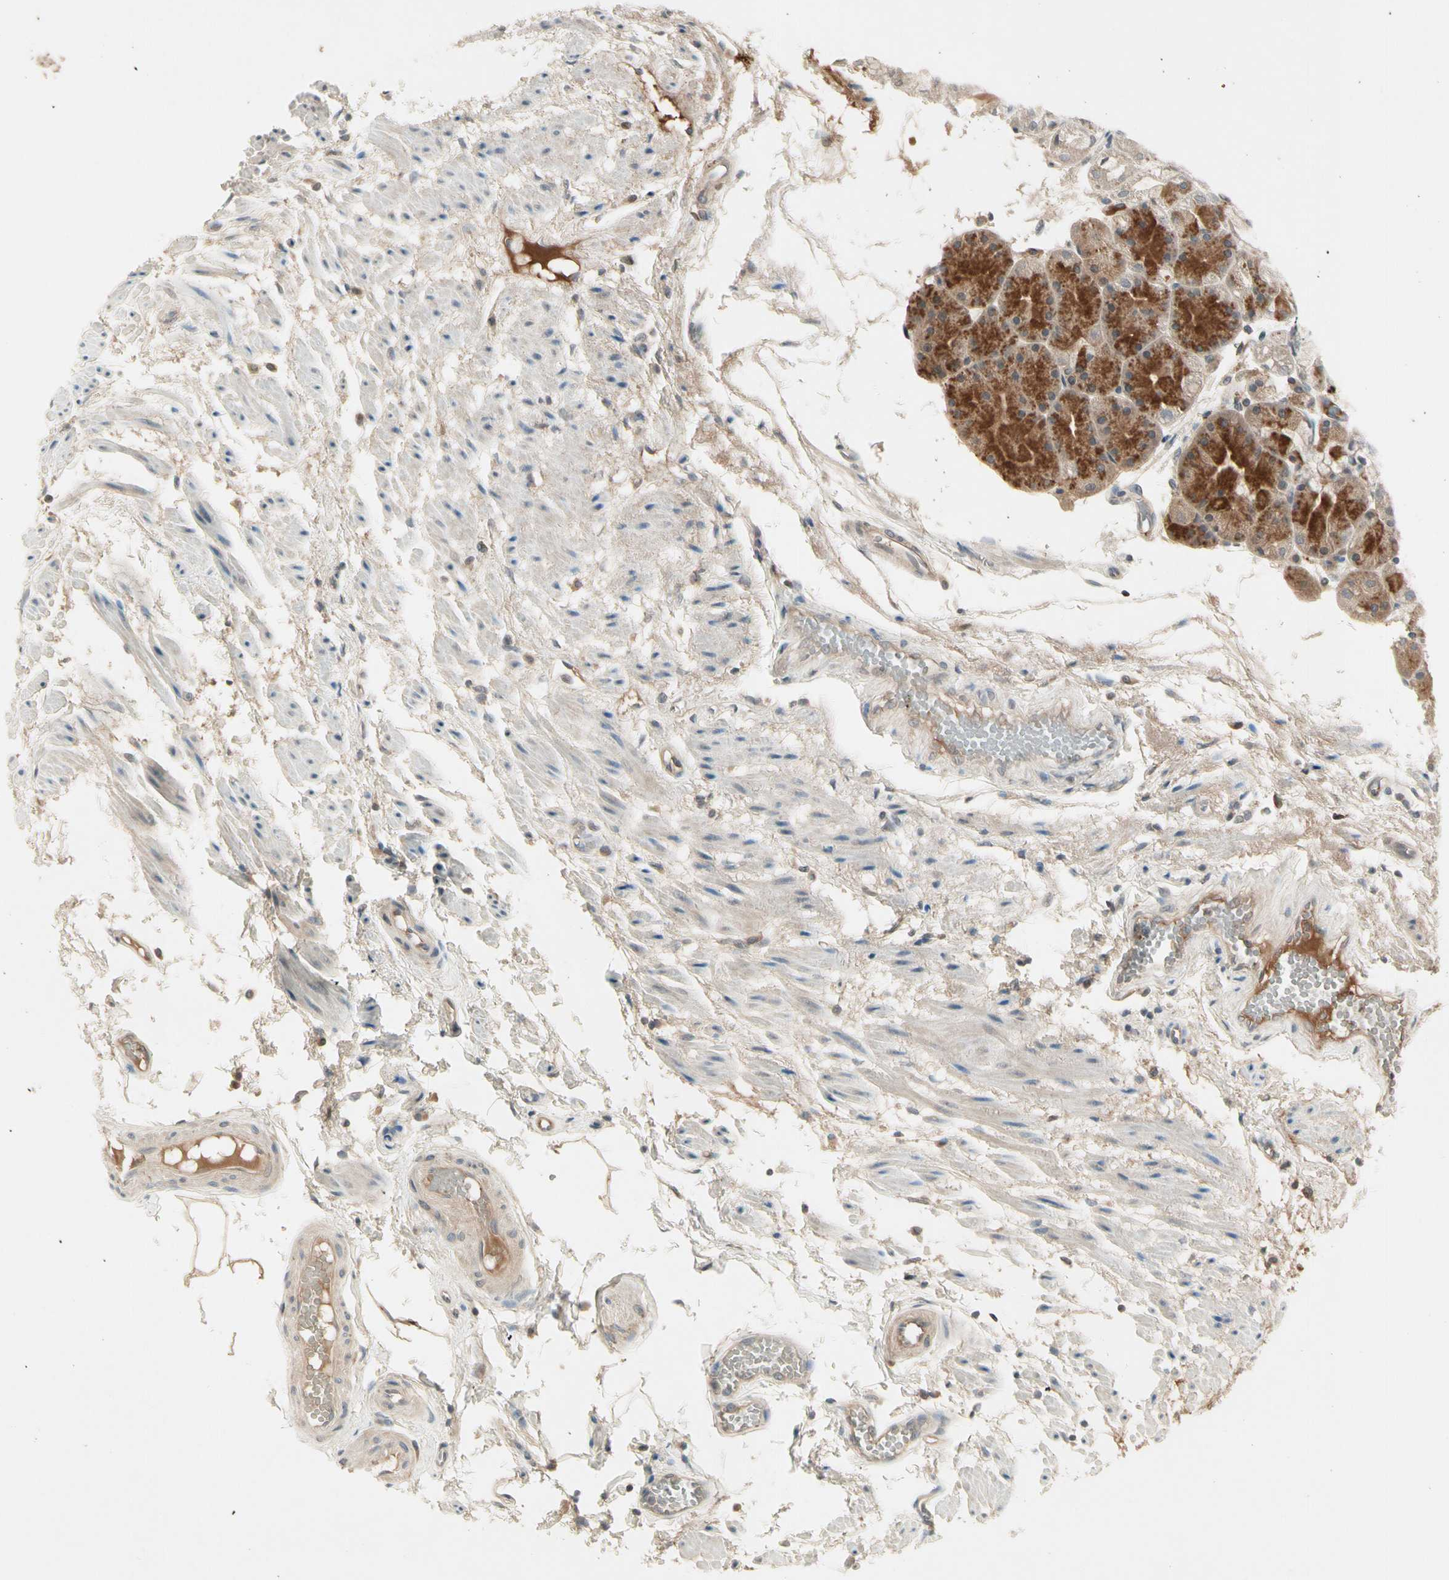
{"staining": {"intensity": "strong", "quantity": "25%-75%", "location": "cytoplasmic/membranous"}, "tissue": "stomach", "cell_type": "Glandular cells", "image_type": "normal", "snomed": [{"axis": "morphology", "description": "Normal tissue, NOS"}, {"axis": "topography", "description": "Stomach, upper"}], "caption": "Immunohistochemistry (IHC) photomicrograph of benign stomach stained for a protein (brown), which displays high levels of strong cytoplasmic/membranous expression in approximately 25%-75% of glandular cells.", "gene": "CCL4", "patient": {"sex": "male", "age": 72}}